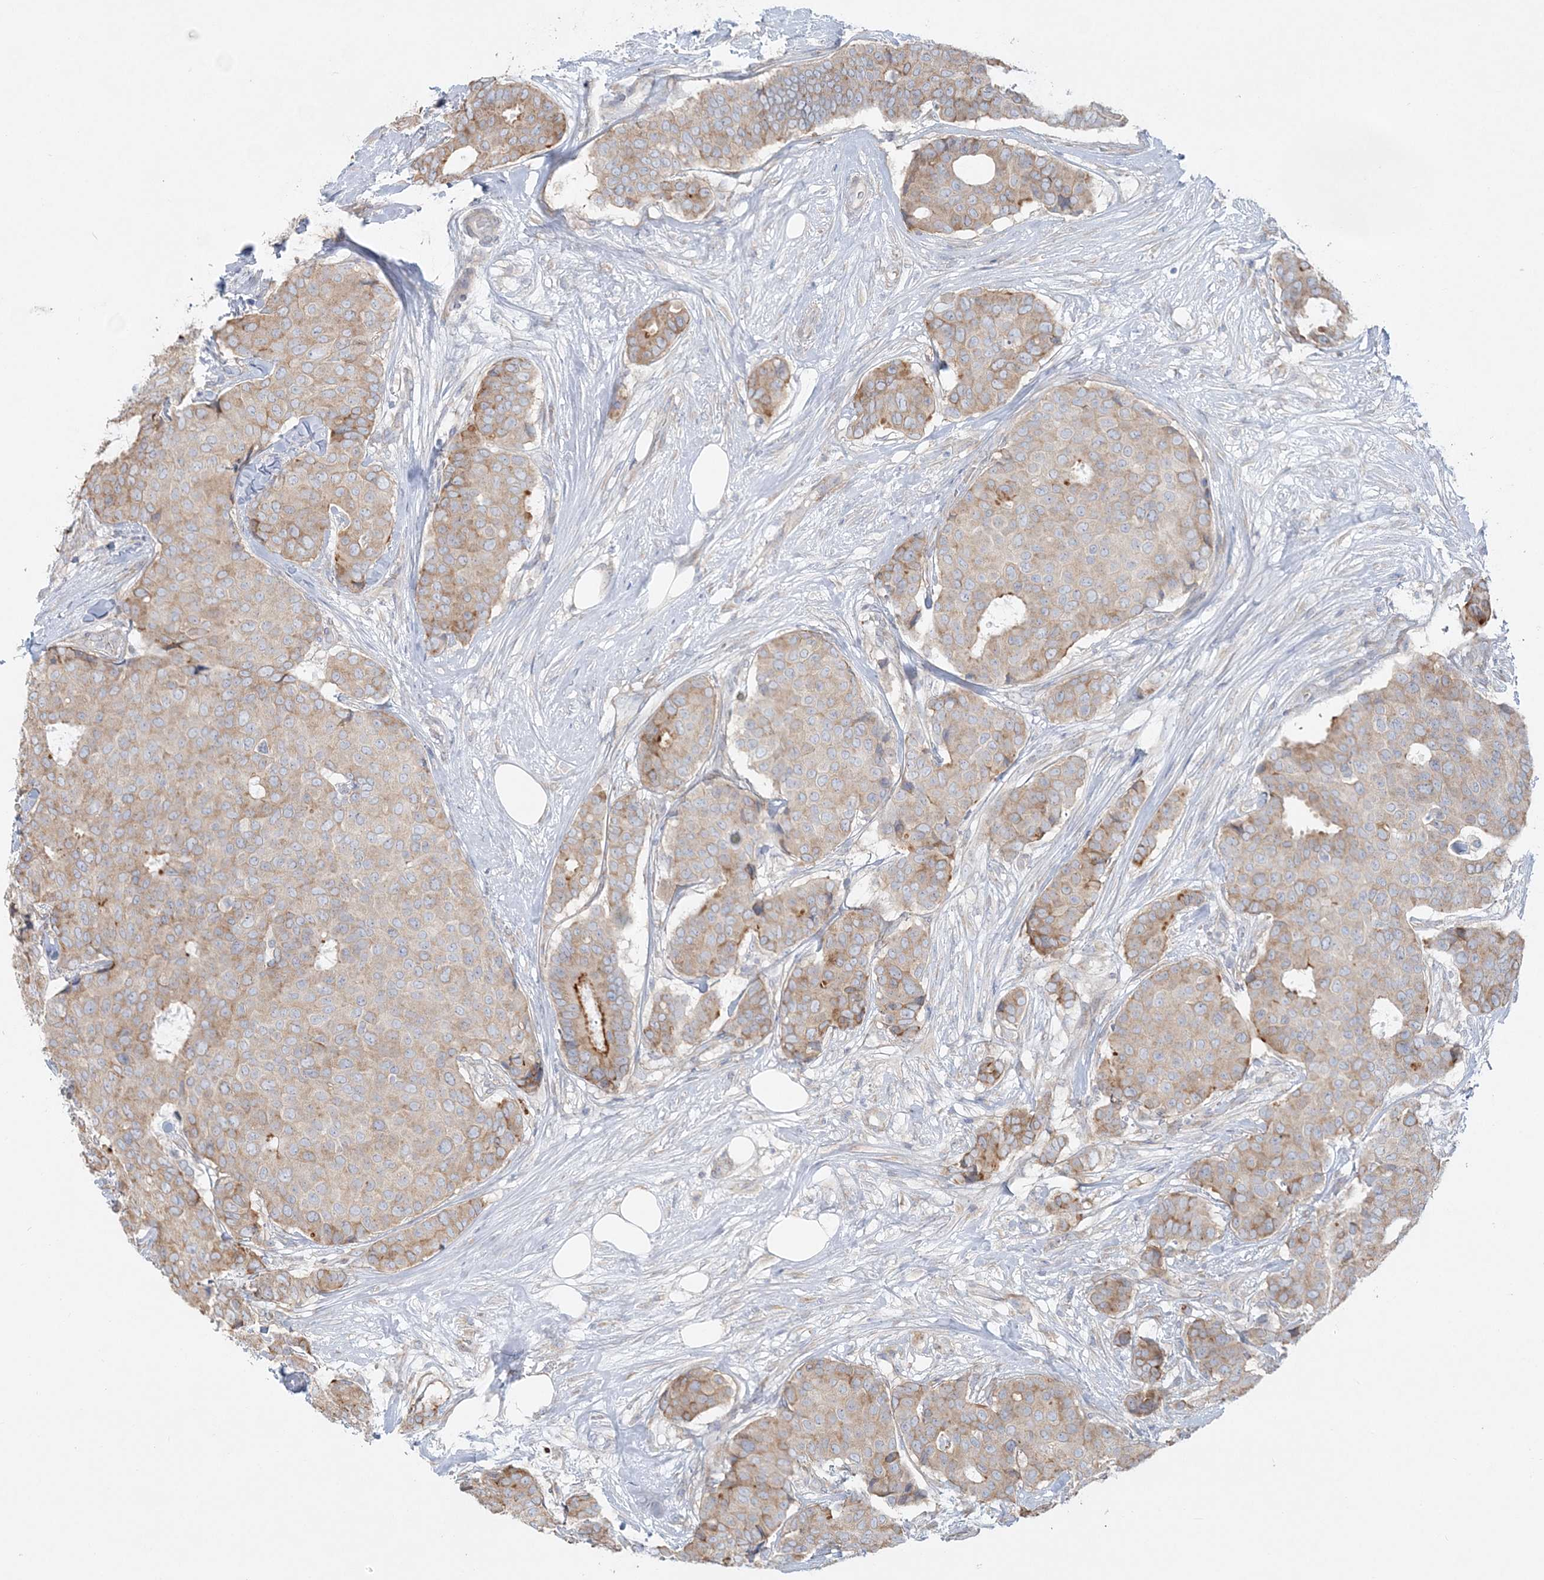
{"staining": {"intensity": "moderate", "quantity": "<25%", "location": "cytoplasmic/membranous"}, "tissue": "breast cancer", "cell_type": "Tumor cells", "image_type": "cancer", "snomed": [{"axis": "morphology", "description": "Duct carcinoma"}, {"axis": "topography", "description": "Breast"}], "caption": "The histopathology image demonstrates staining of breast invasive ductal carcinoma, revealing moderate cytoplasmic/membranous protein expression (brown color) within tumor cells.", "gene": "CCNJ", "patient": {"sex": "female", "age": 75}}